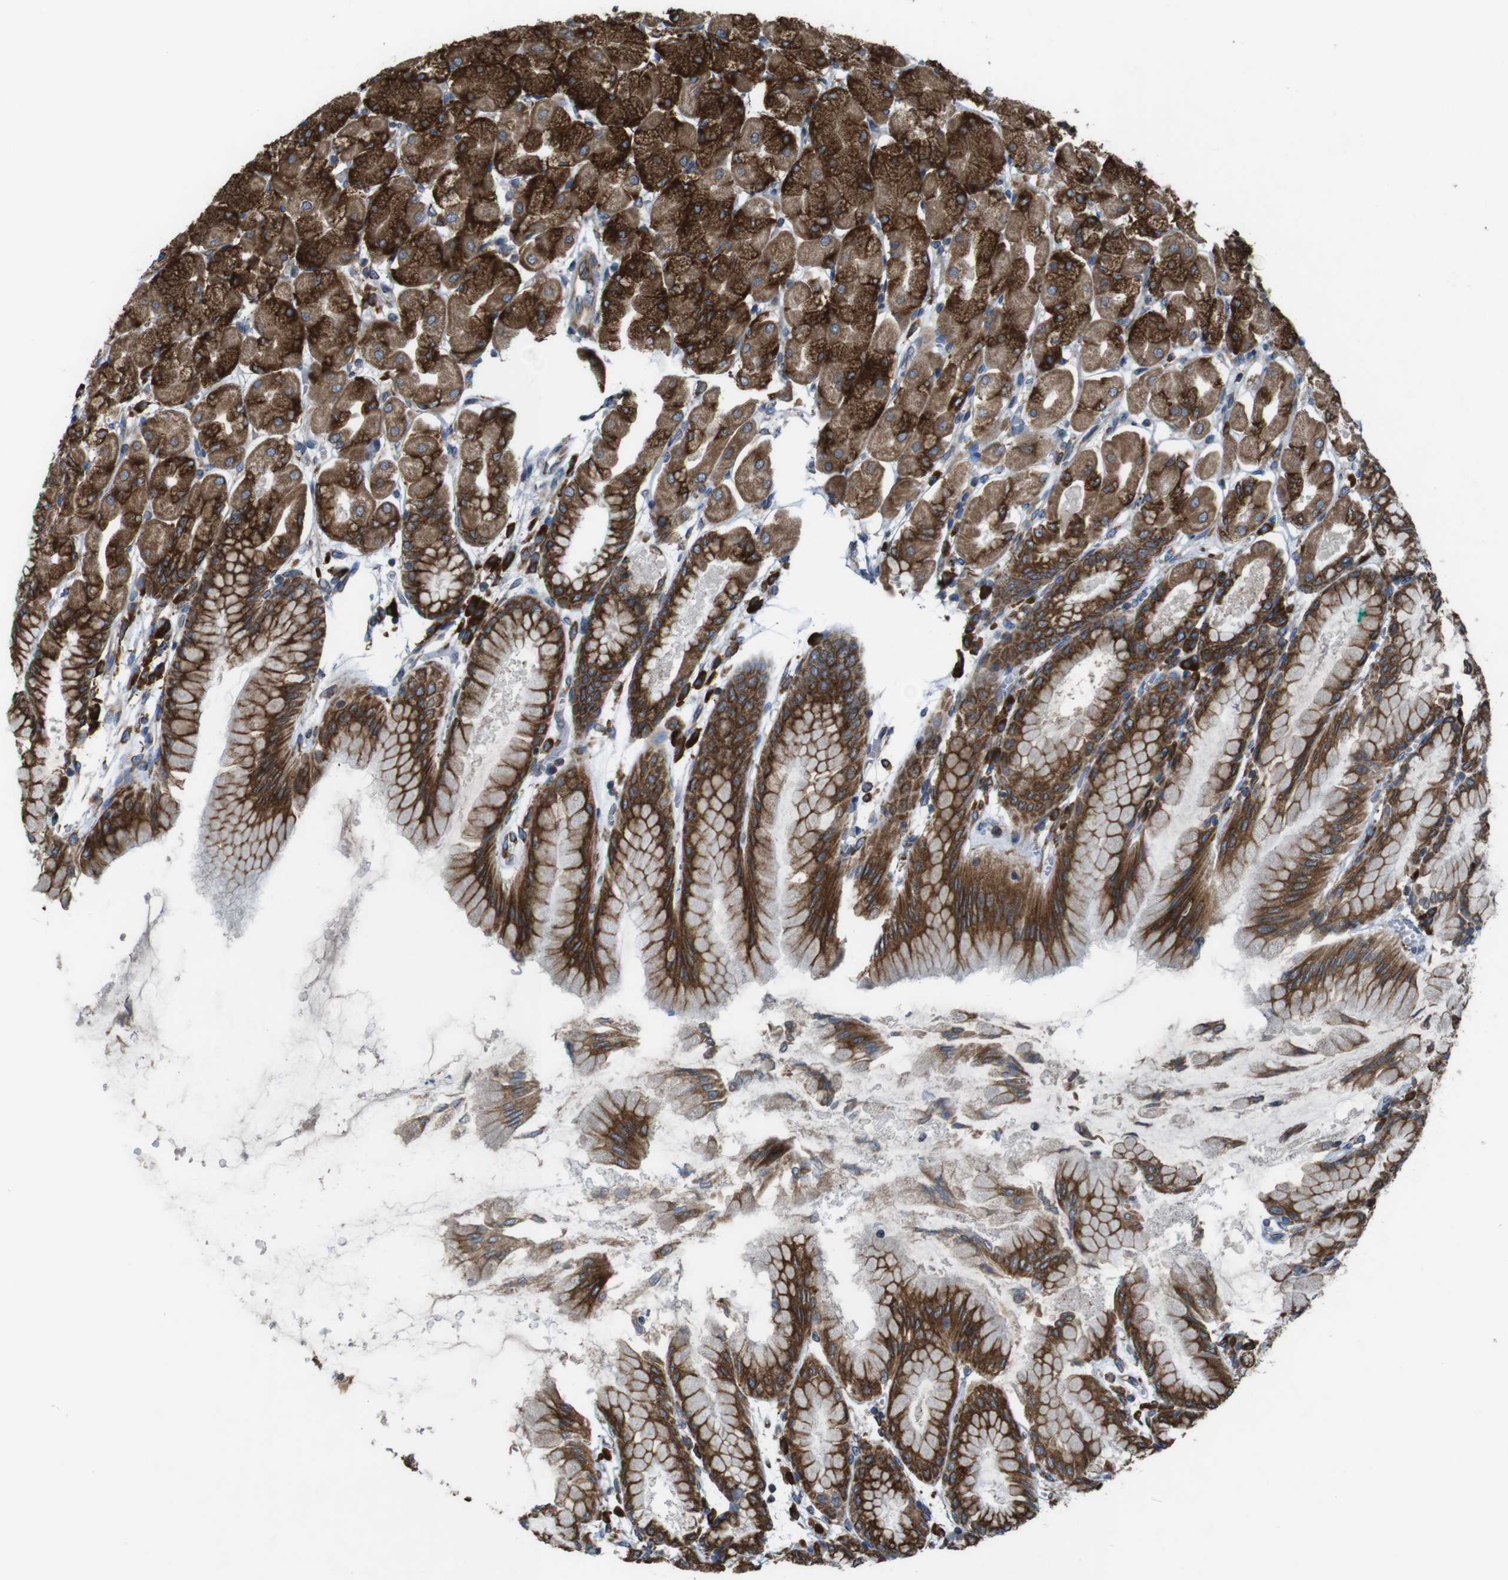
{"staining": {"intensity": "strong", "quantity": ">75%", "location": "cytoplasmic/membranous"}, "tissue": "stomach", "cell_type": "Glandular cells", "image_type": "normal", "snomed": [{"axis": "morphology", "description": "Normal tissue, NOS"}, {"axis": "topography", "description": "Stomach, upper"}], "caption": "Stomach stained with immunohistochemistry shows strong cytoplasmic/membranous expression in approximately >75% of glandular cells.", "gene": "UGGT1", "patient": {"sex": "female", "age": 56}}